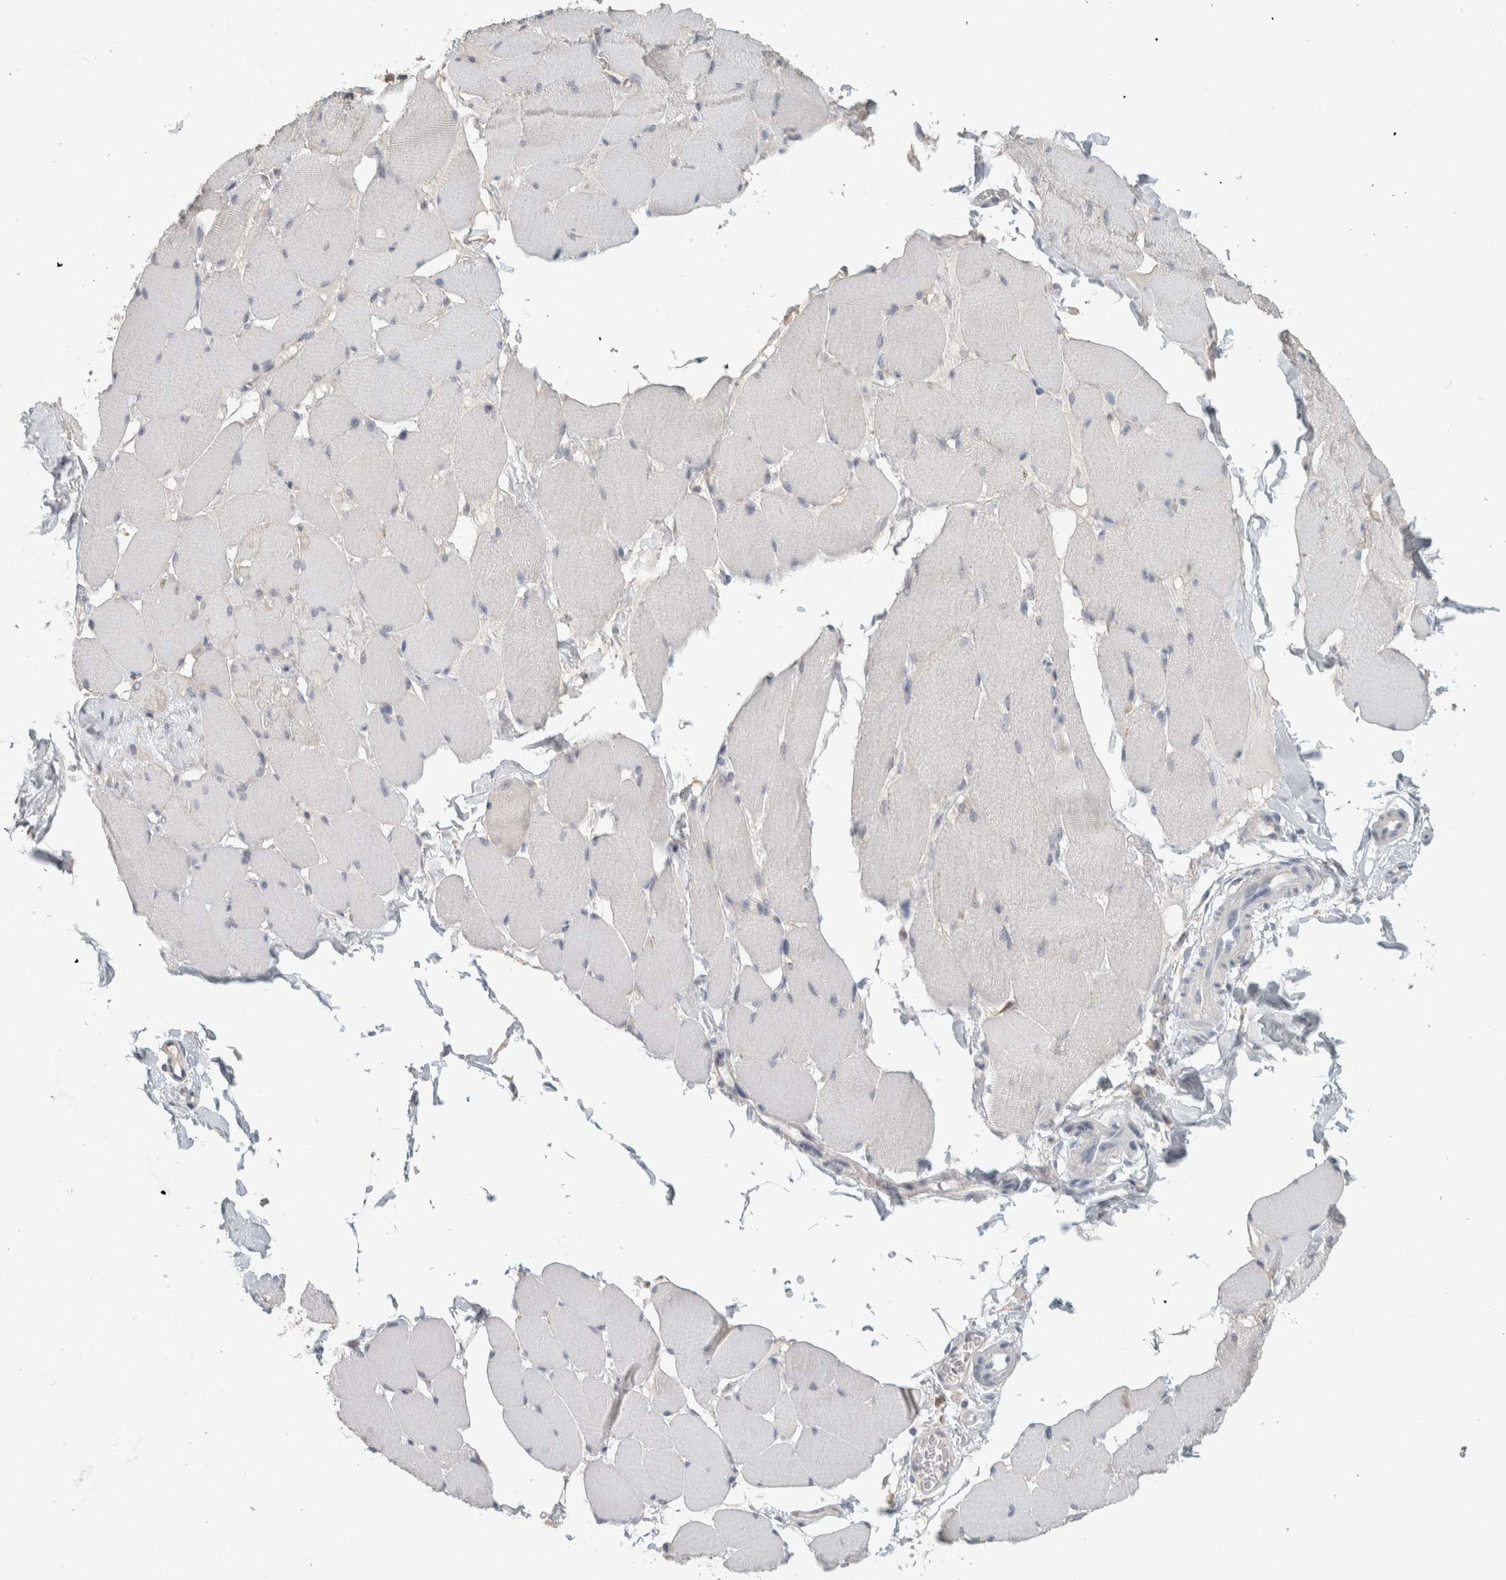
{"staining": {"intensity": "negative", "quantity": "none", "location": "none"}, "tissue": "skeletal muscle", "cell_type": "Myocytes", "image_type": "normal", "snomed": [{"axis": "morphology", "description": "Normal tissue, NOS"}, {"axis": "topography", "description": "Skin"}, {"axis": "topography", "description": "Skeletal muscle"}], "caption": "A histopathology image of skeletal muscle stained for a protein demonstrates no brown staining in myocytes. (Brightfield microscopy of DAB (3,3'-diaminobenzidine) immunohistochemistry at high magnification).", "gene": "SCIN", "patient": {"sex": "male", "age": 83}}